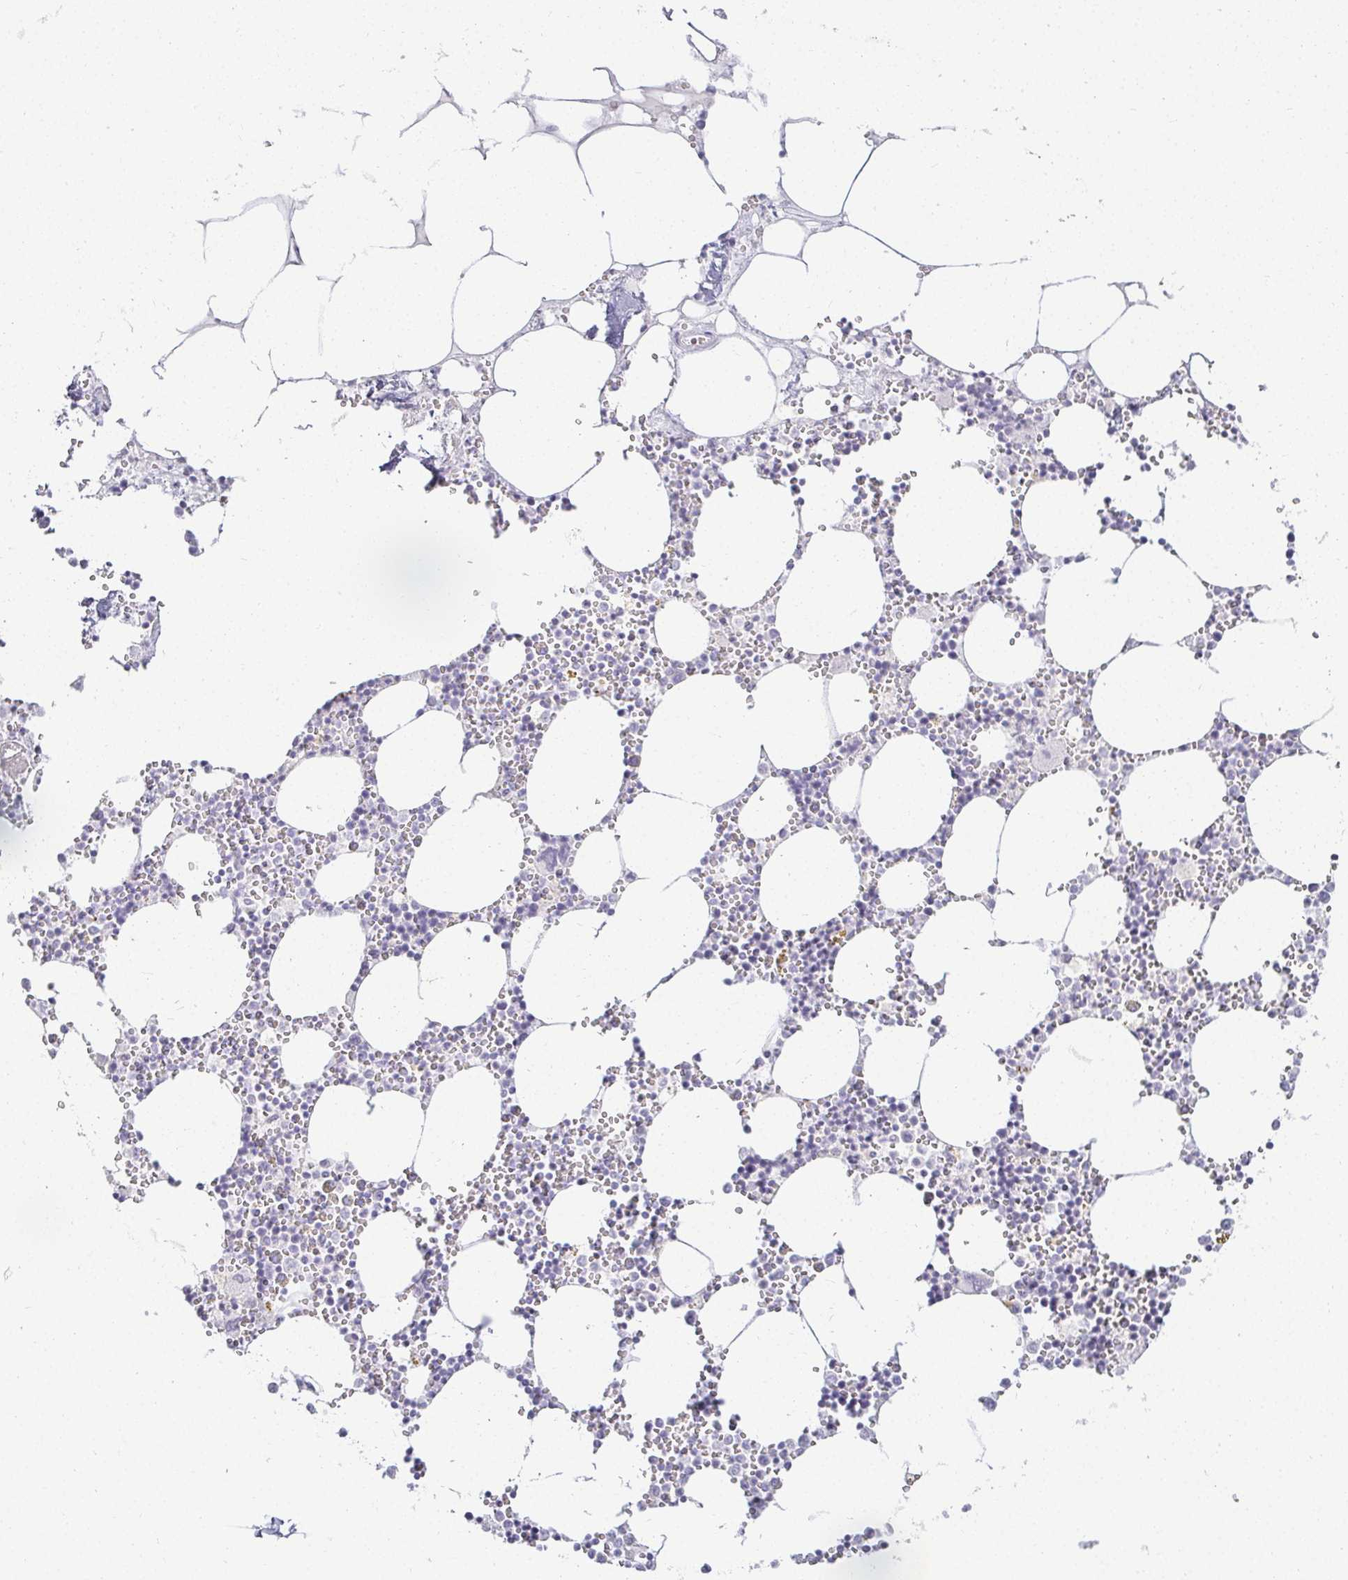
{"staining": {"intensity": "negative", "quantity": "none", "location": "none"}, "tissue": "bone marrow", "cell_type": "Hematopoietic cells", "image_type": "normal", "snomed": [{"axis": "morphology", "description": "Normal tissue, NOS"}, {"axis": "topography", "description": "Bone marrow"}], "caption": "Immunohistochemical staining of benign bone marrow reveals no significant staining in hematopoietic cells.", "gene": "ACAN", "patient": {"sex": "male", "age": 54}}